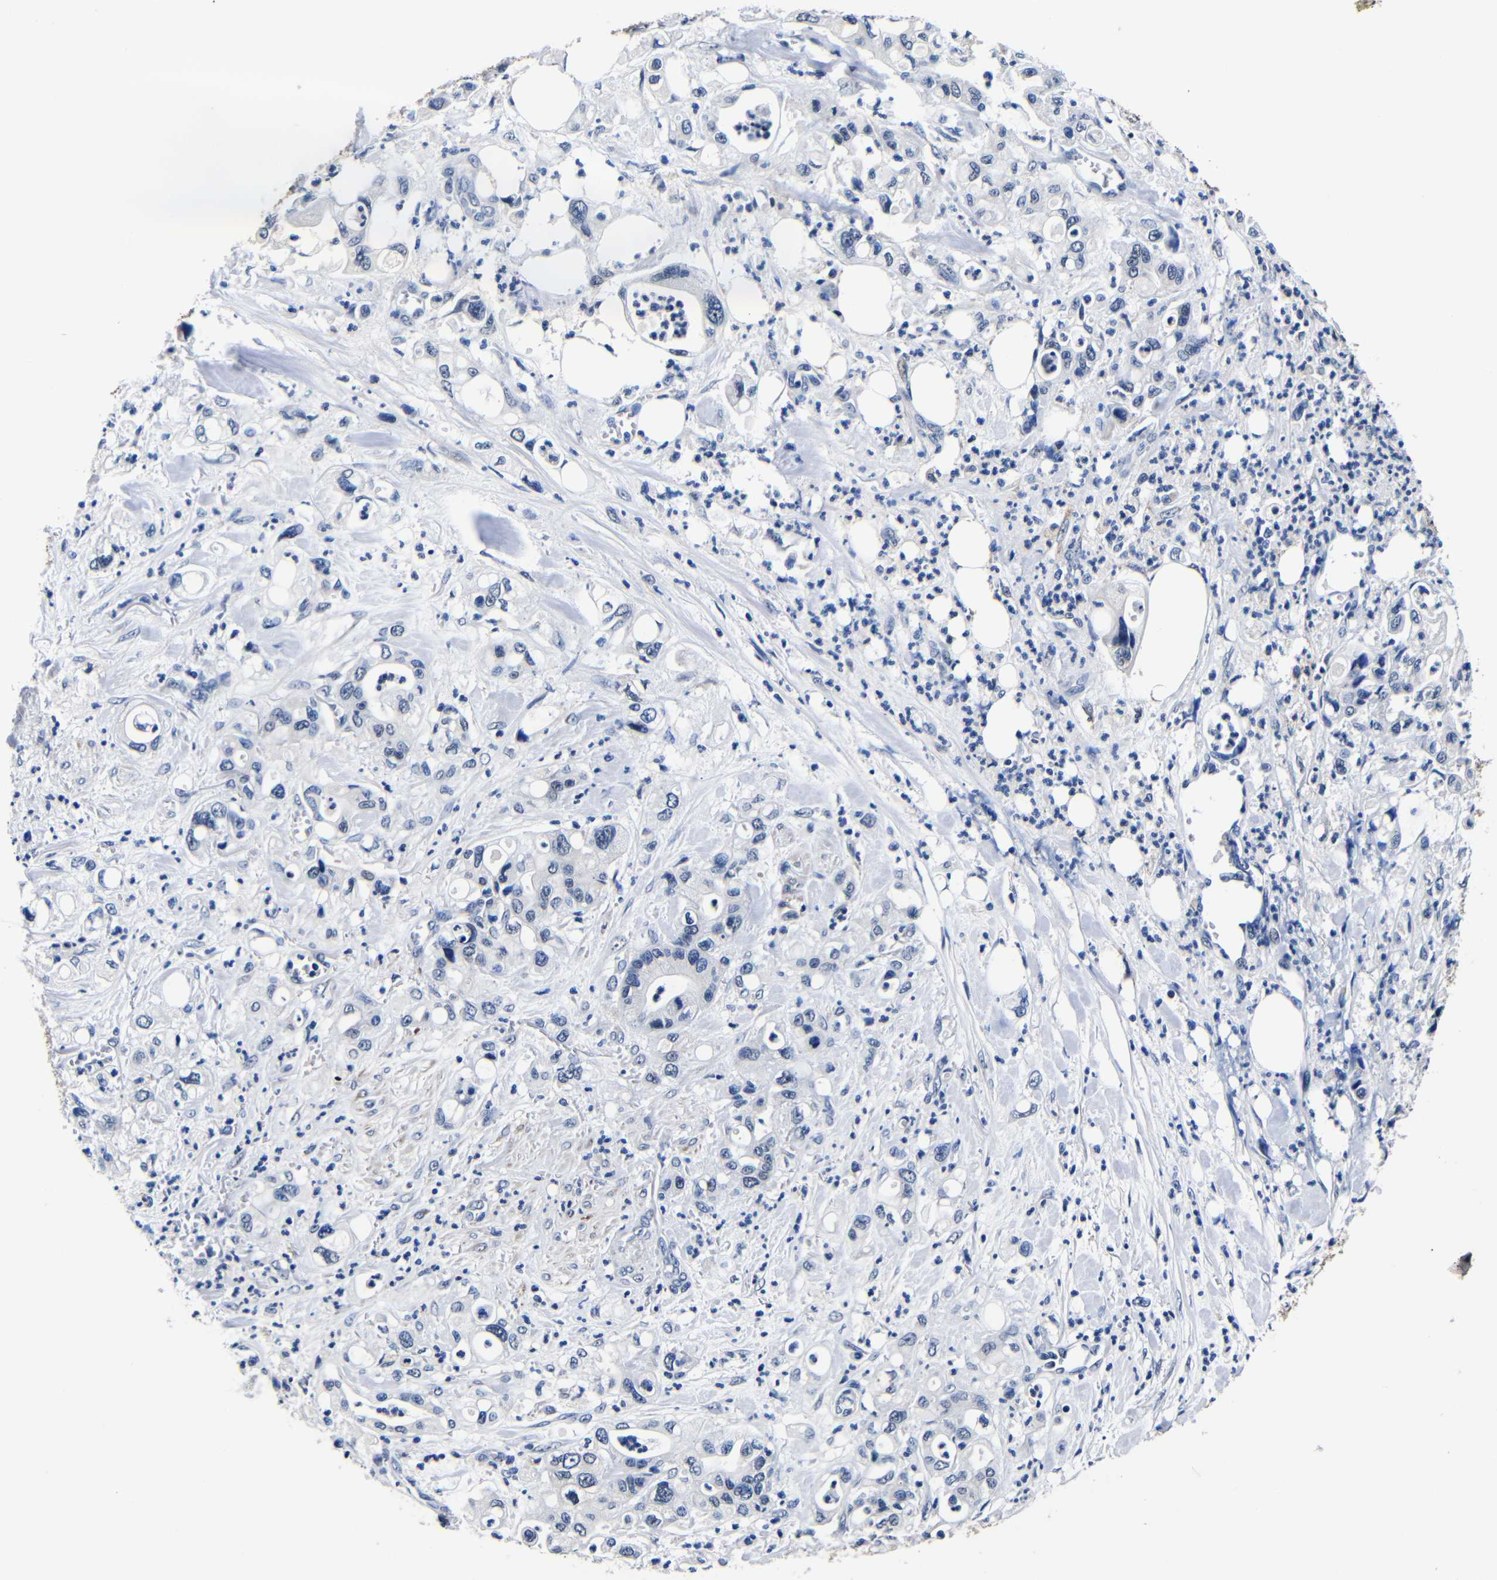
{"staining": {"intensity": "negative", "quantity": "none", "location": "none"}, "tissue": "pancreatic cancer", "cell_type": "Tumor cells", "image_type": "cancer", "snomed": [{"axis": "morphology", "description": "Adenocarcinoma, NOS"}, {"axis": "topography", "description": "Pancreas"}], "caption": "The micrograph exhibits no staining of tumor cells in pancreatic cancer. (Immunohistochemistry, brightfield microscopy, high magnification).", "gene": "DEPP1", "patient": {"sex": "male", "age": 70}}